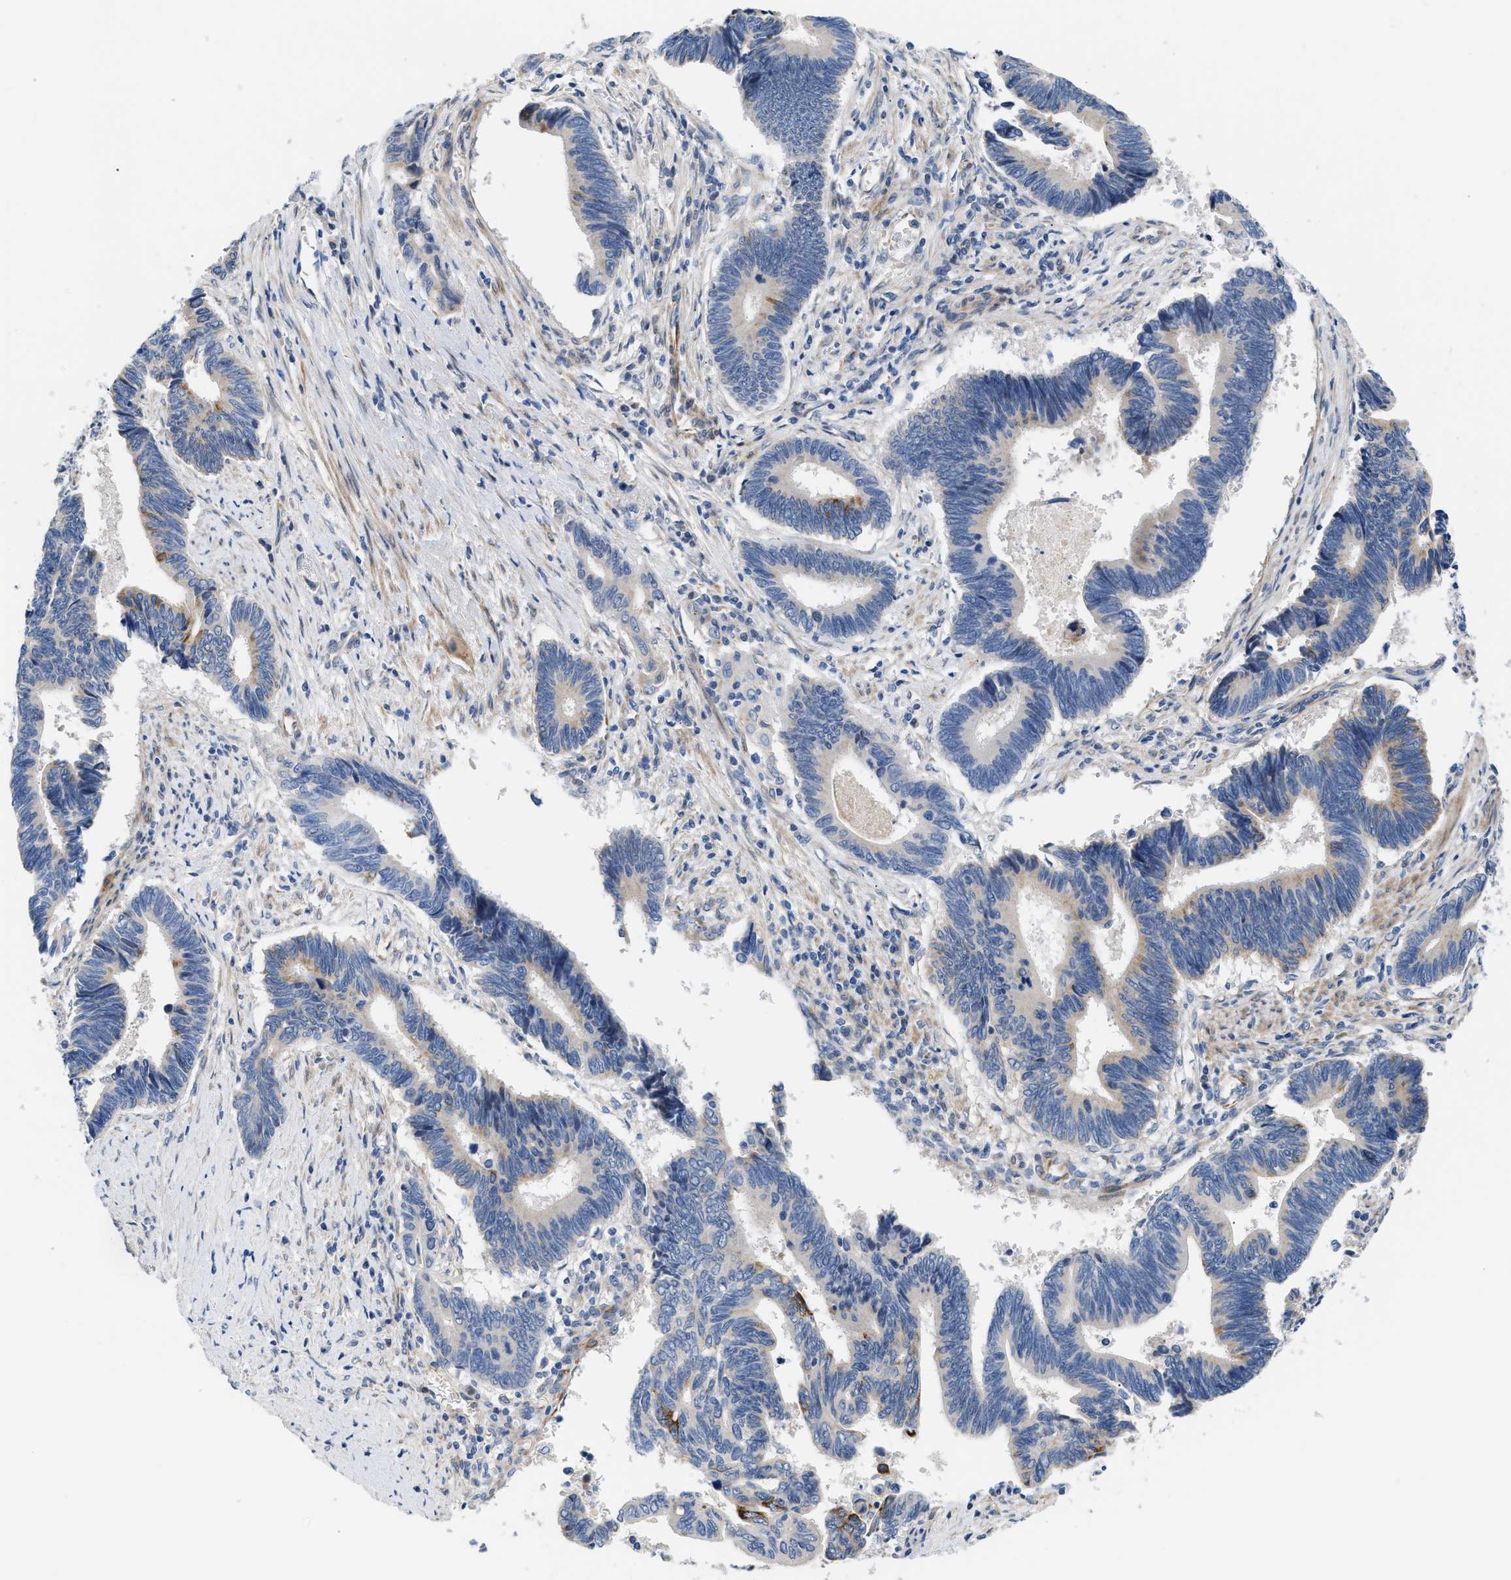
{"staining": {"intensity": "moderate", "quantity": "<25%", "location": "cytoplasmic/membranous"}, "tissue": "pancreatic cancer", "cell_type": "Tumor cells", "image_type": "cancer", "snomed": [{"axis": "morphology", "description": "Adenocarcinoma, NOS"}, {"axis": "topography", "description": "Pancreas"}], "caption": "Pancreatic cancer (adenocarcinoma) stained for a protein reveals moderate cytoplasmic/membranous positivity in tumor cells.", "gene": "TFPI", "patient": {"sex": "female", "age": 70}}